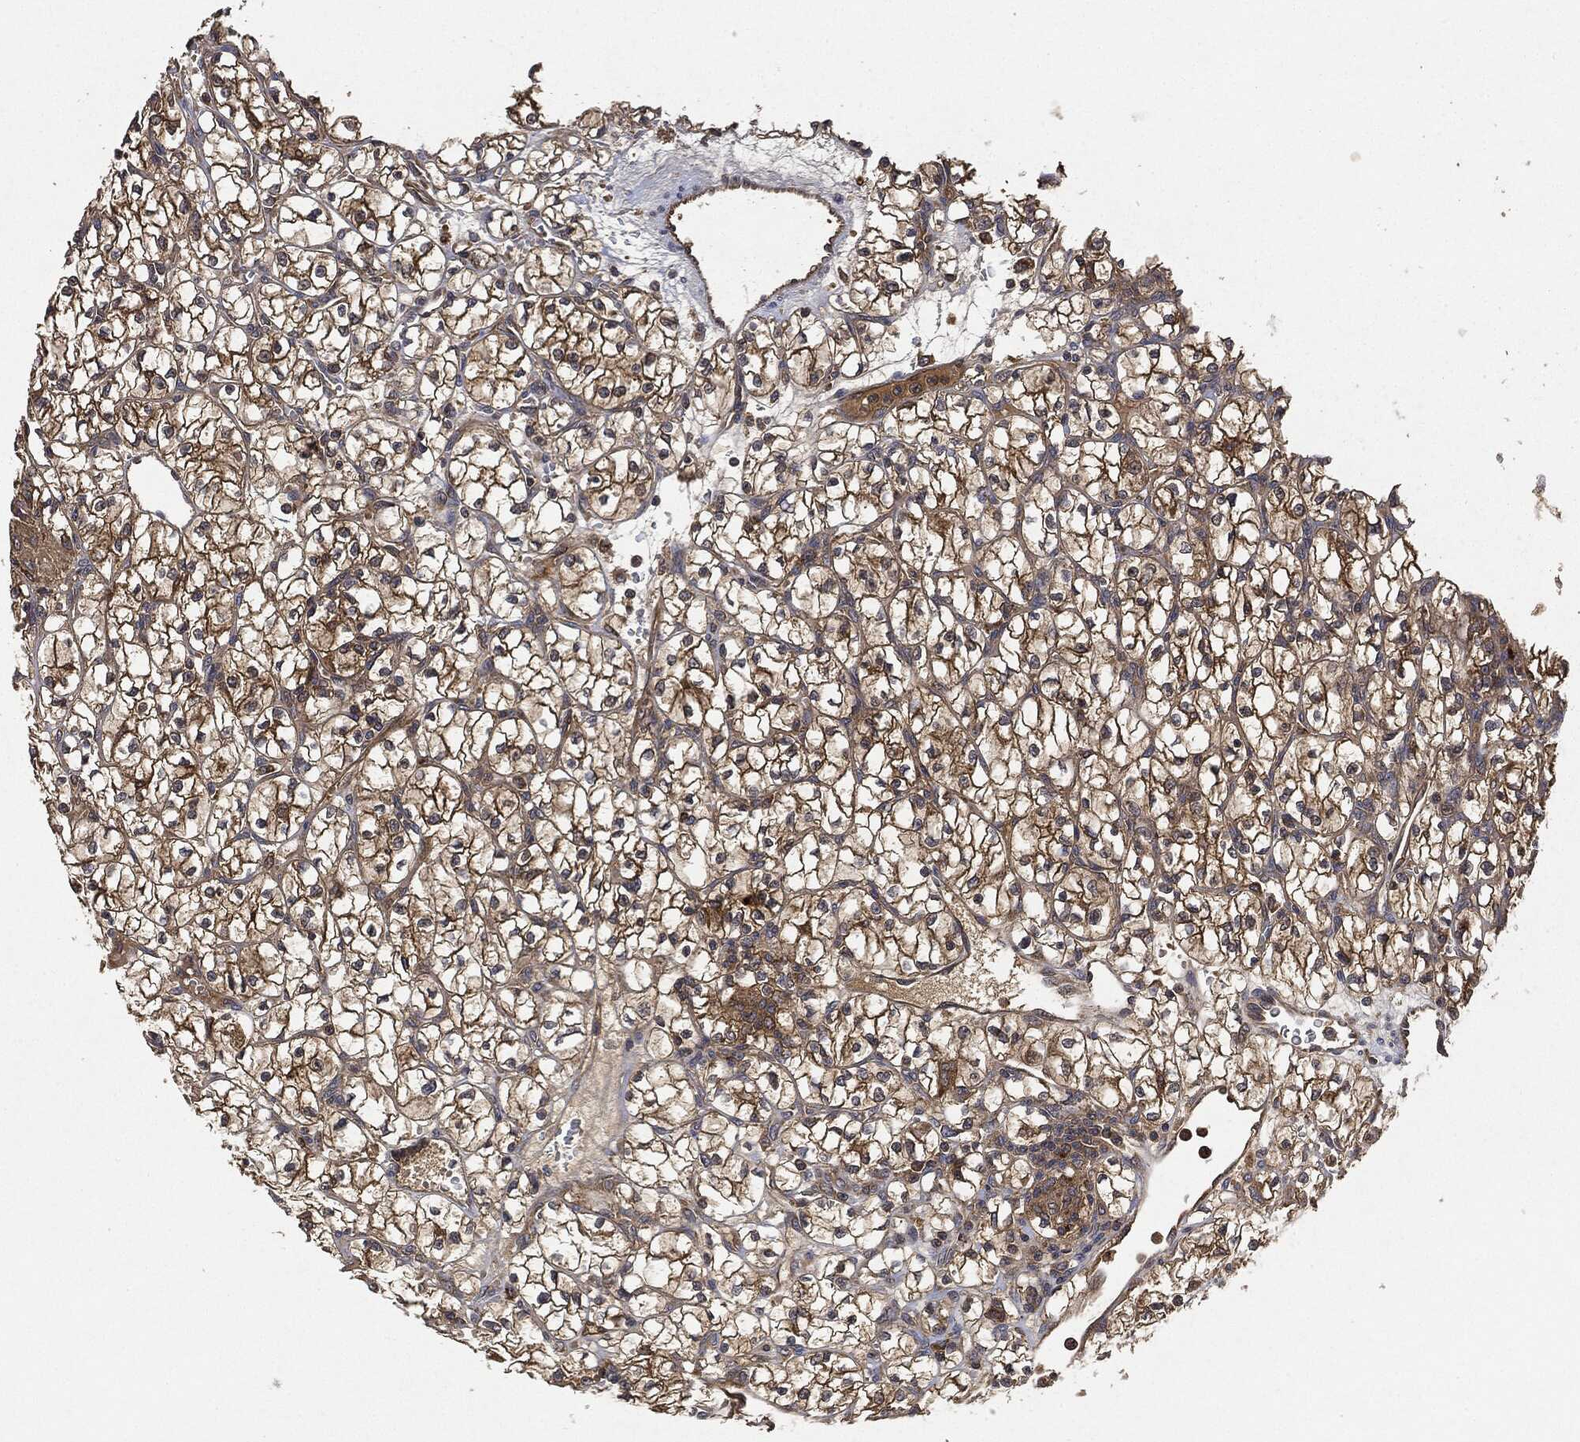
{"staining": {"intensity": "moderate", "quantity": ">75%", "location": "cytoplasmic/membranous"}, "tissue": "renal cancer", "cell_type": "Tumor cells", "image_type": "cancer", "snomed": [{"axis": "morphology", "description": "Adenocarcinoma, NOS"}, {"axis": "topography", "description": "Kidney"}], "caption": "Immunohistochemistry (IHC) of human renal adenocarcinoma demonstrates medium levels of moderate cytoplasmic/membranous staining in approximately >75% of tumor cells.", "gene": "BRAF", "patient": {"sex": "female", "age": 64}}